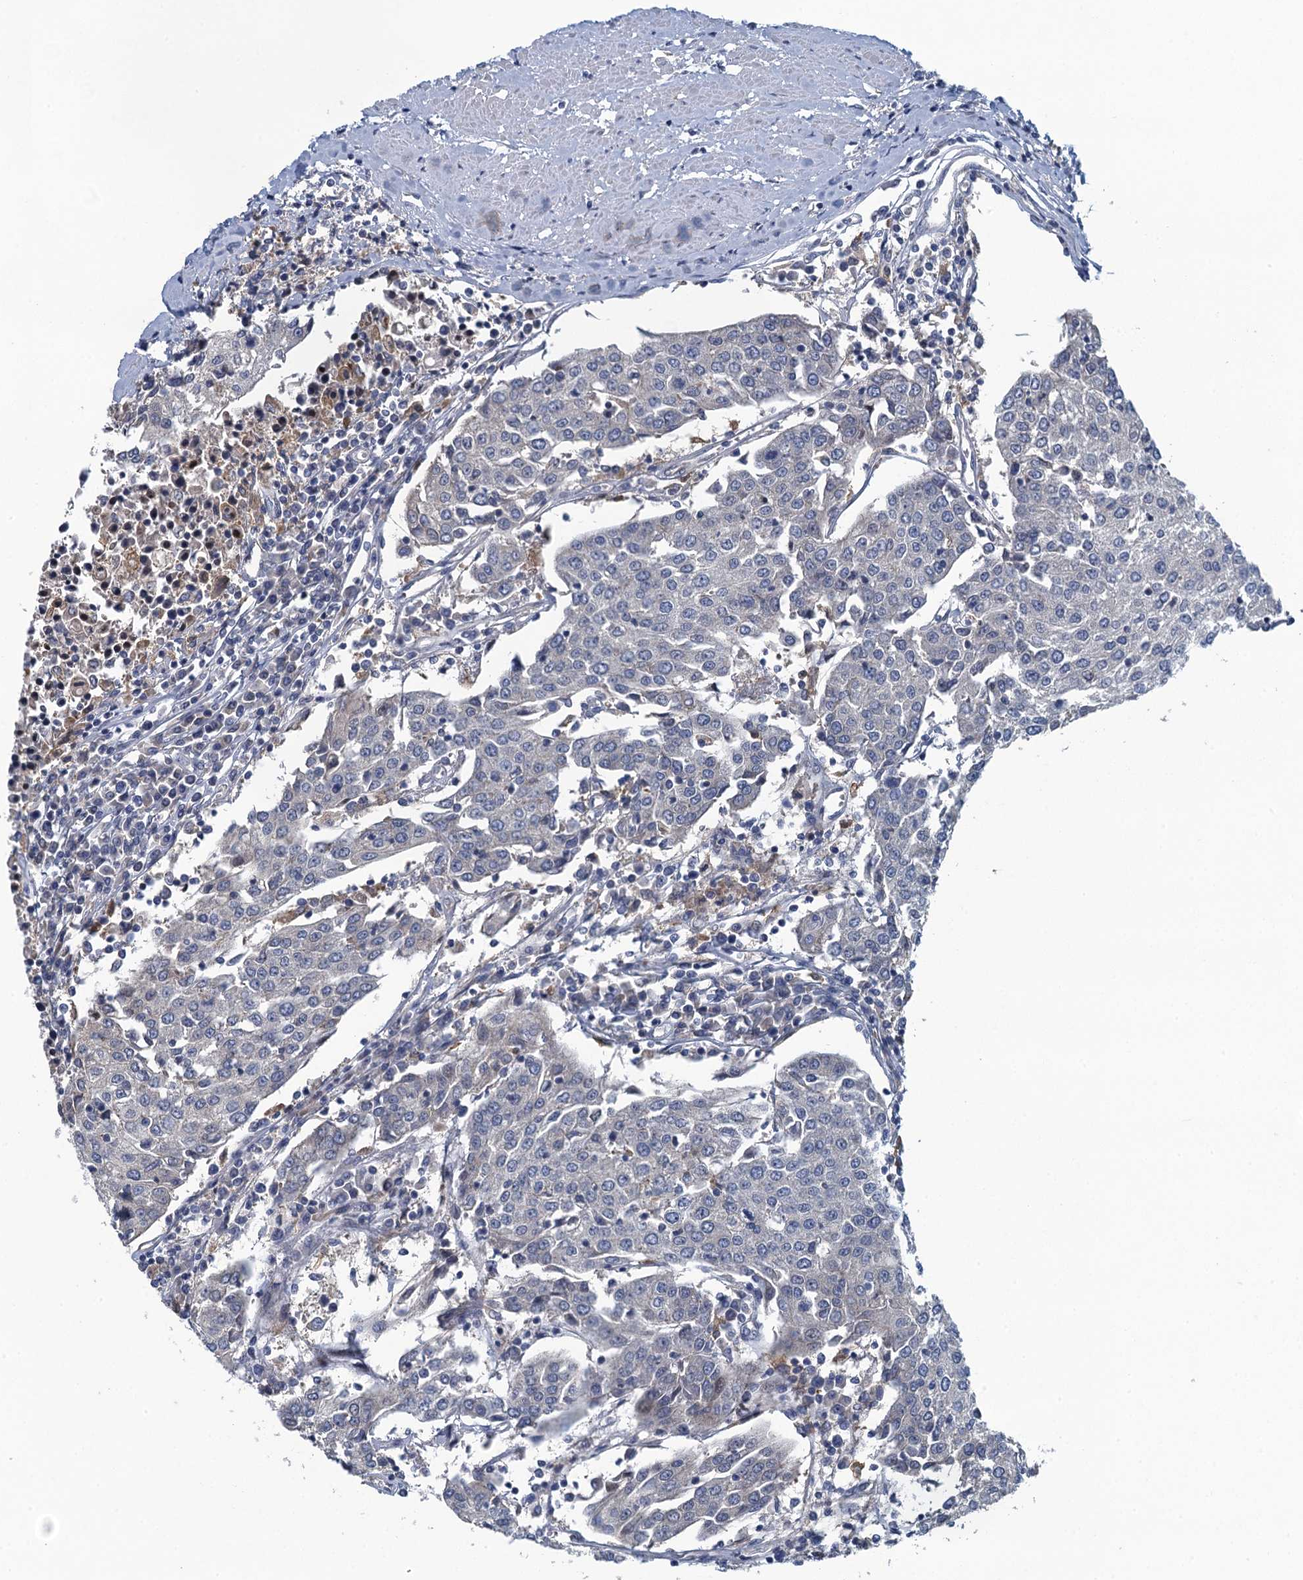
{"staining": {"intensity": "negative", "quantity": "none", "location": "none"}, "tissue": "urothelial cancer", "cell_type": "Tumor cells", "image_type": "cancer", "snomed": [{"axis": "morphology", "description": "Urothelial carcinoma, High grade"}, {"axis": "topography", "description": "Urinary bladder"}], "caption": "High magnification brightfield microscopy of high-grade urothelial carcinoma stained with DAB (3,3'-diaminobenzidine) (brown) and counterstained with hematoxylin (blue): tumor cells show no significant positivity.", "gene": "NCKAP1L", "patient": {"sex": "female", "age": 85}}